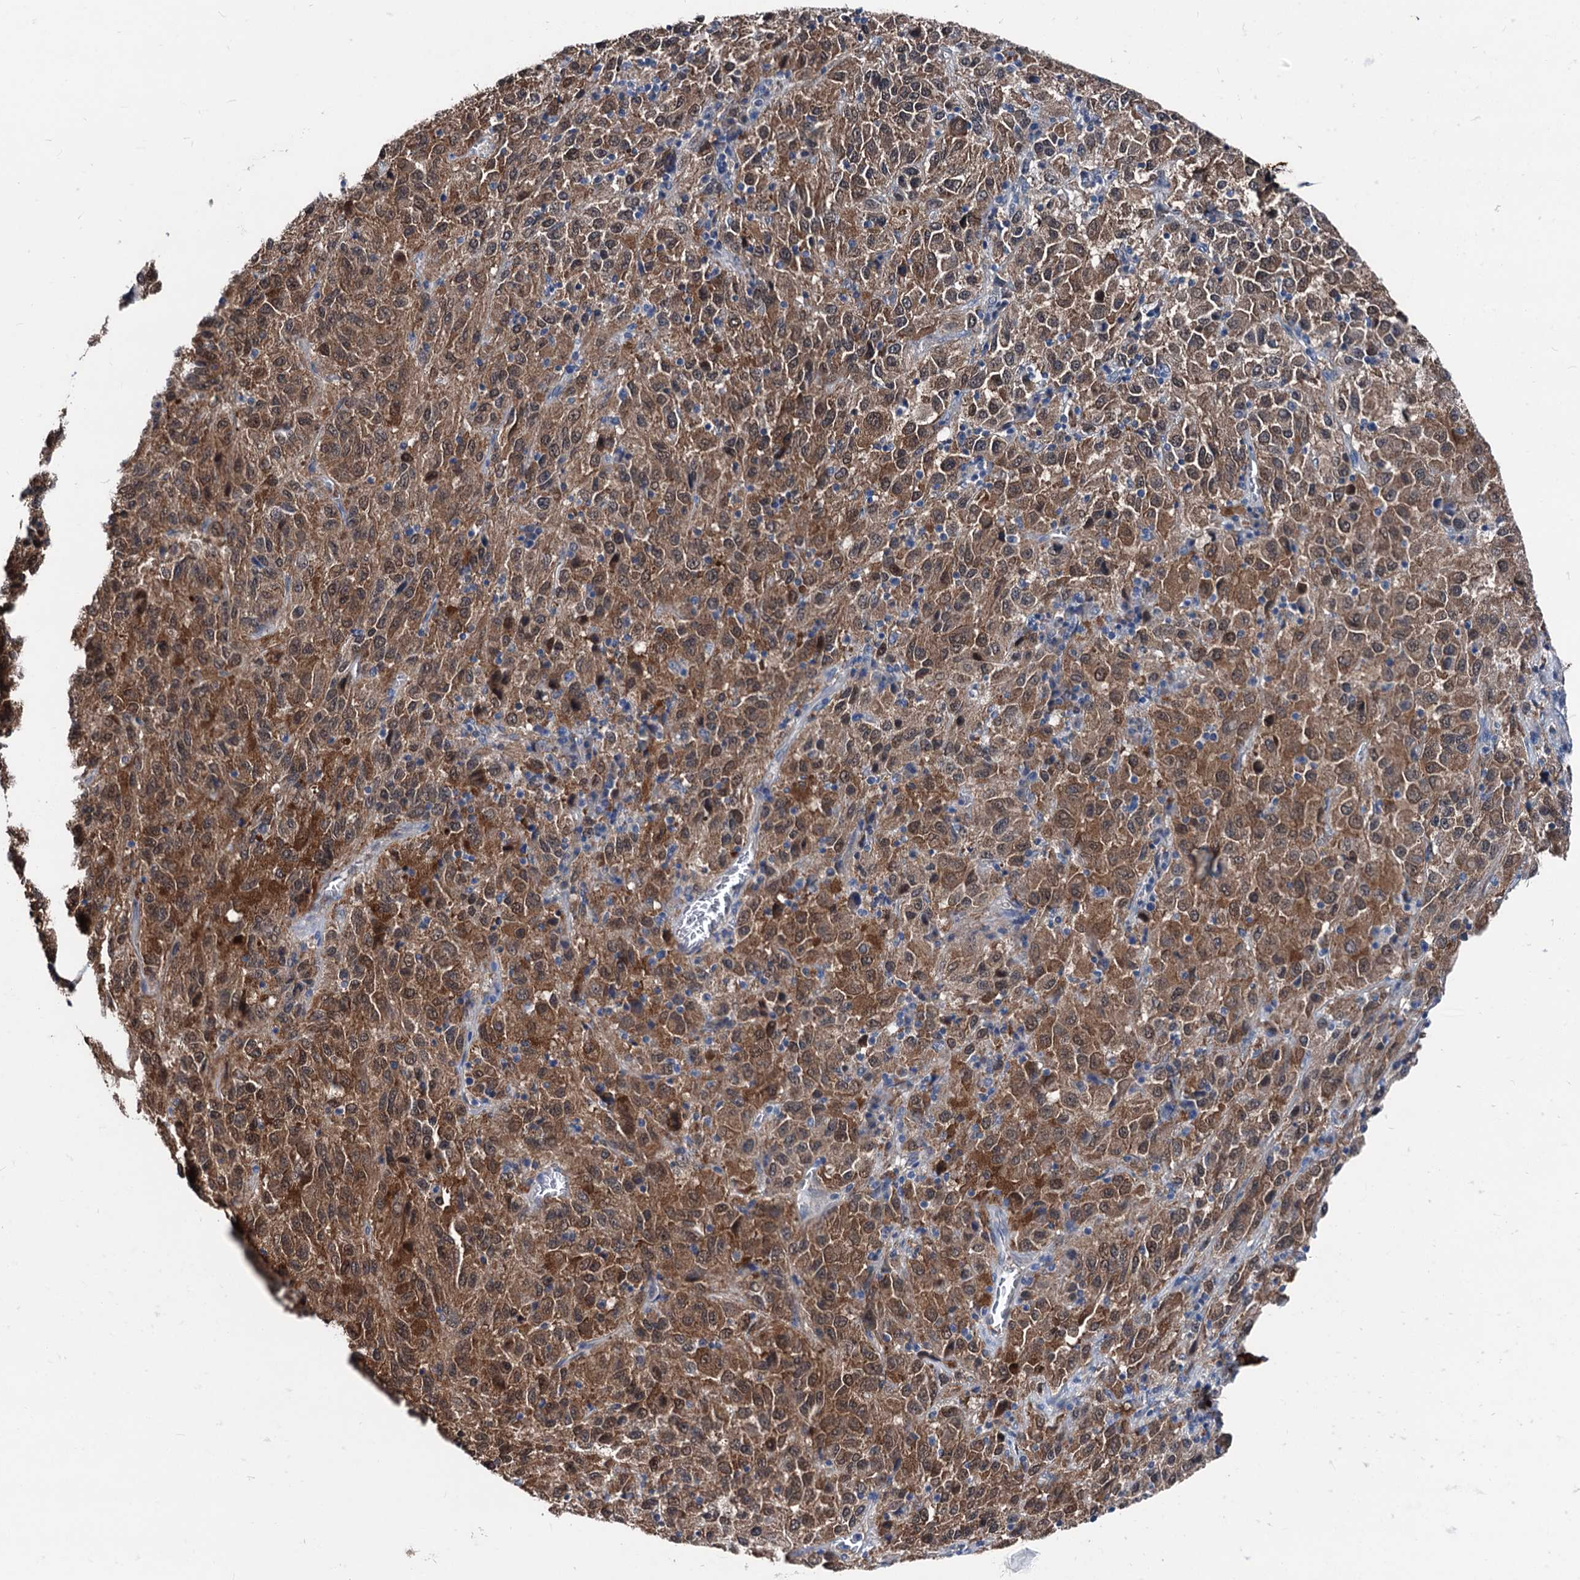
{"staining": {"intensity": "moderate", "quantity": ">75%", "location": "cytoplasmic/membranous,nuclear"}, "tissue": "melanoma", "cell_type": "Tumor cells", "image_type": "cancer", "snomed": [{"axis": "morphology", "description": "Malignant melanoma, Metastatic site"}, {"axis": "topography", "description": "Lung"}], "caption": "Immunohistochemistry (IHC) micrograph of melanoma stained for a protein (brown), which displays medium levels of moderate cytoplasmic/membranous and nuclear positivity in about >75% of tumor cells.", "gene": "GLO1", "patient": {"sex": "male", "age": 64}}